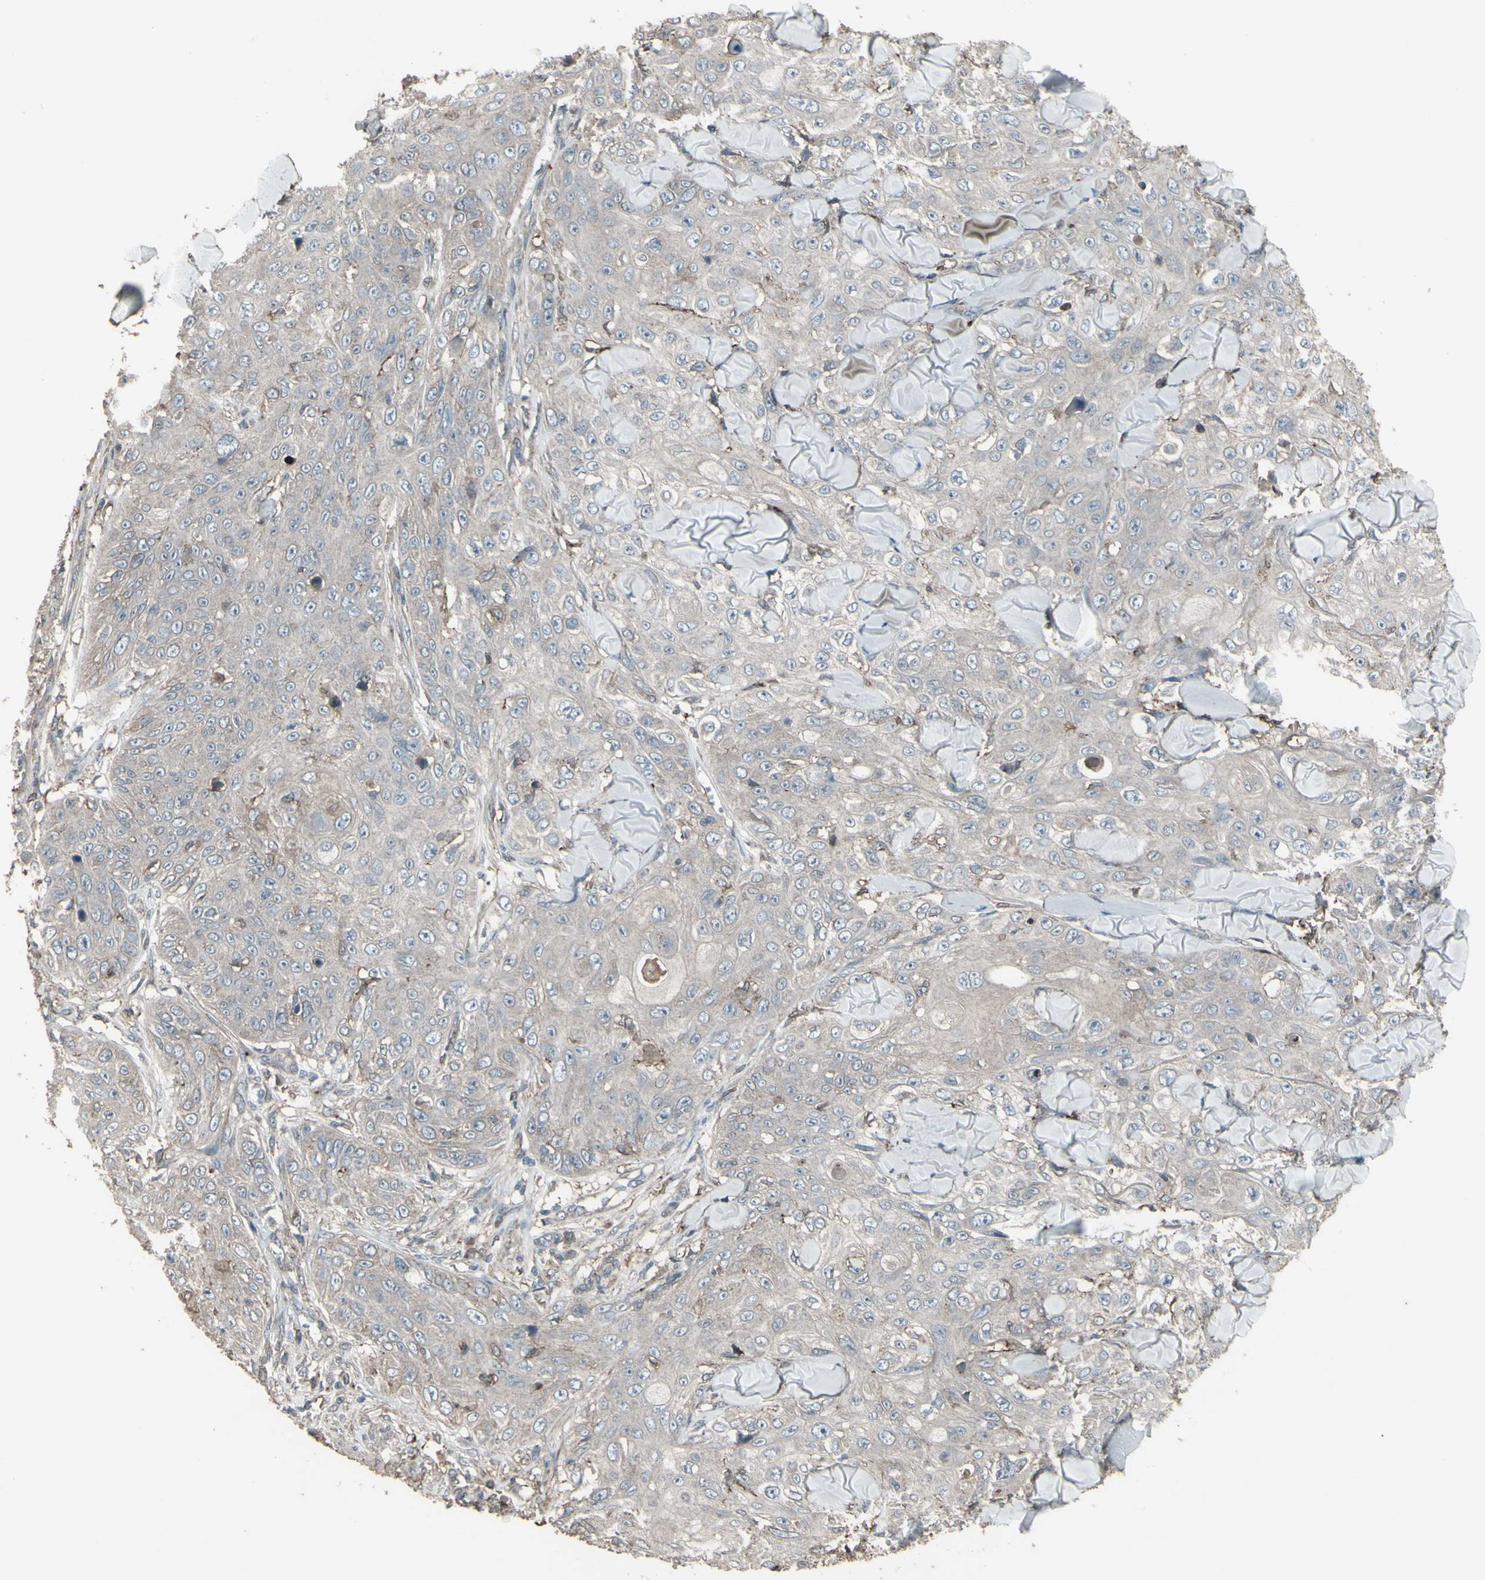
{"staining": {"intensity": "weak", "quantity": "25%-75%", "location": "cytoplasmic/membranous"}, "tissue": "skin cancer", "cell_type": "Tumor cells", "image_type": "cancer", "snomed": [{"axis": "morphology", "description": "Squamous cell carcinoma, NOS"}, {"axis": "topography", "description": "Skin"}], "caption": "The micrograph demonstrates immunohistochemical staining of skin cancer. There is weak cytoplasmic/membranous positivity is present in approximately 25%-75% of tumor cells. The protein is shown in brown color, while the nuclei are stained blue.", "gene": "SMO", "patient": {"sex": "male", "age": 86}}